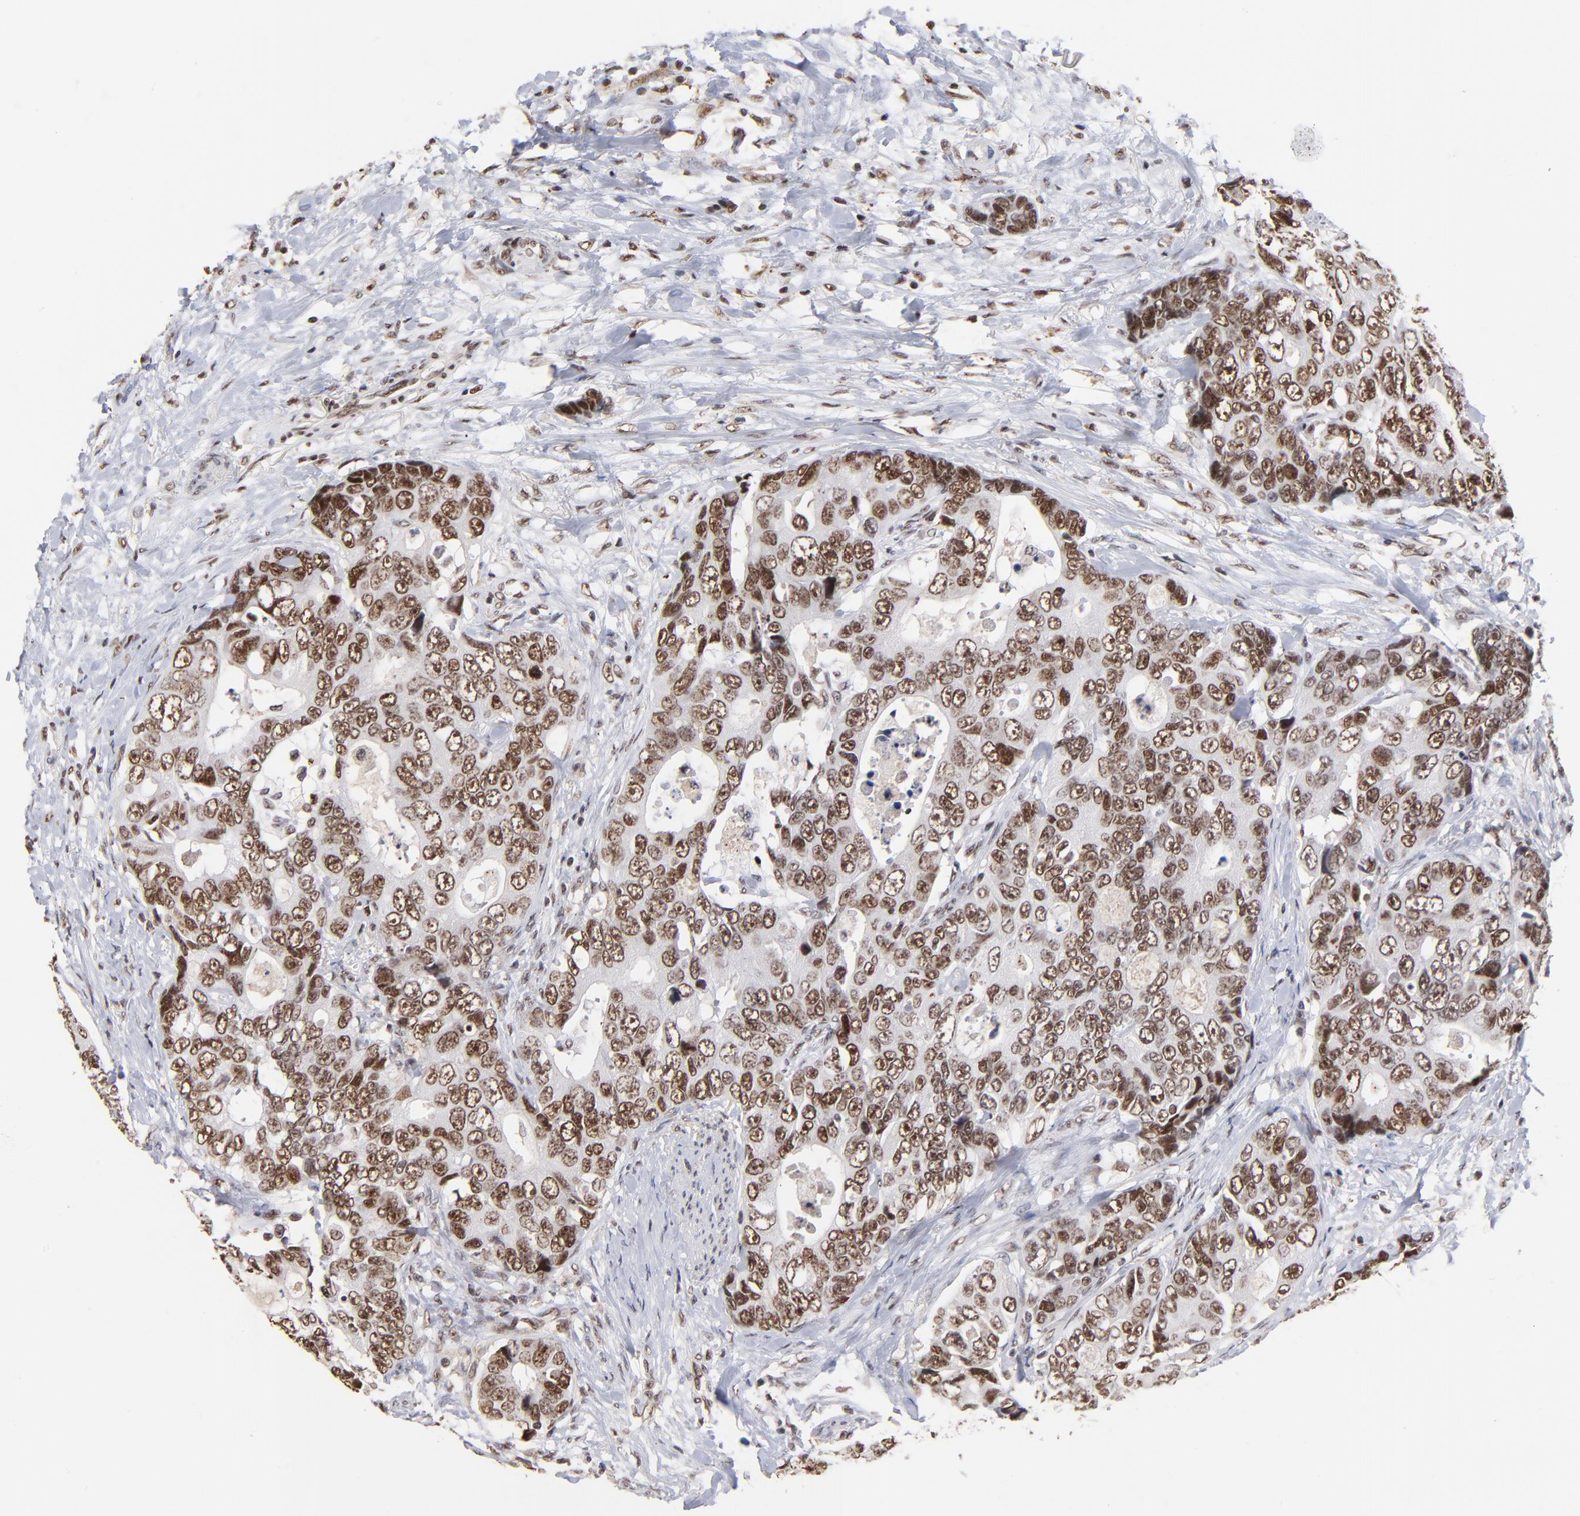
{"staining": {"intensity": "strong", "quantity": ">75%", "location": "cytoplasmic/membranous,nuclear"}, "tissue": "colorectal cancer", "cell_type": "Tumor cells", "image_type": "cancer", "snomed": [{"axis": "morphology", "description": "Adenocarcinoma, NOS"}, {"axis": "topography", "description": "Rectum"}], "caption": "Strong cytoplasmic/membranous and nuclear protein staining is appreciated in approximately >75% of tumor cells in colorectal cancer (adenocarcinoma).", "gene": "ZNF146", "patient": {"sex": "female", "age": 67}}